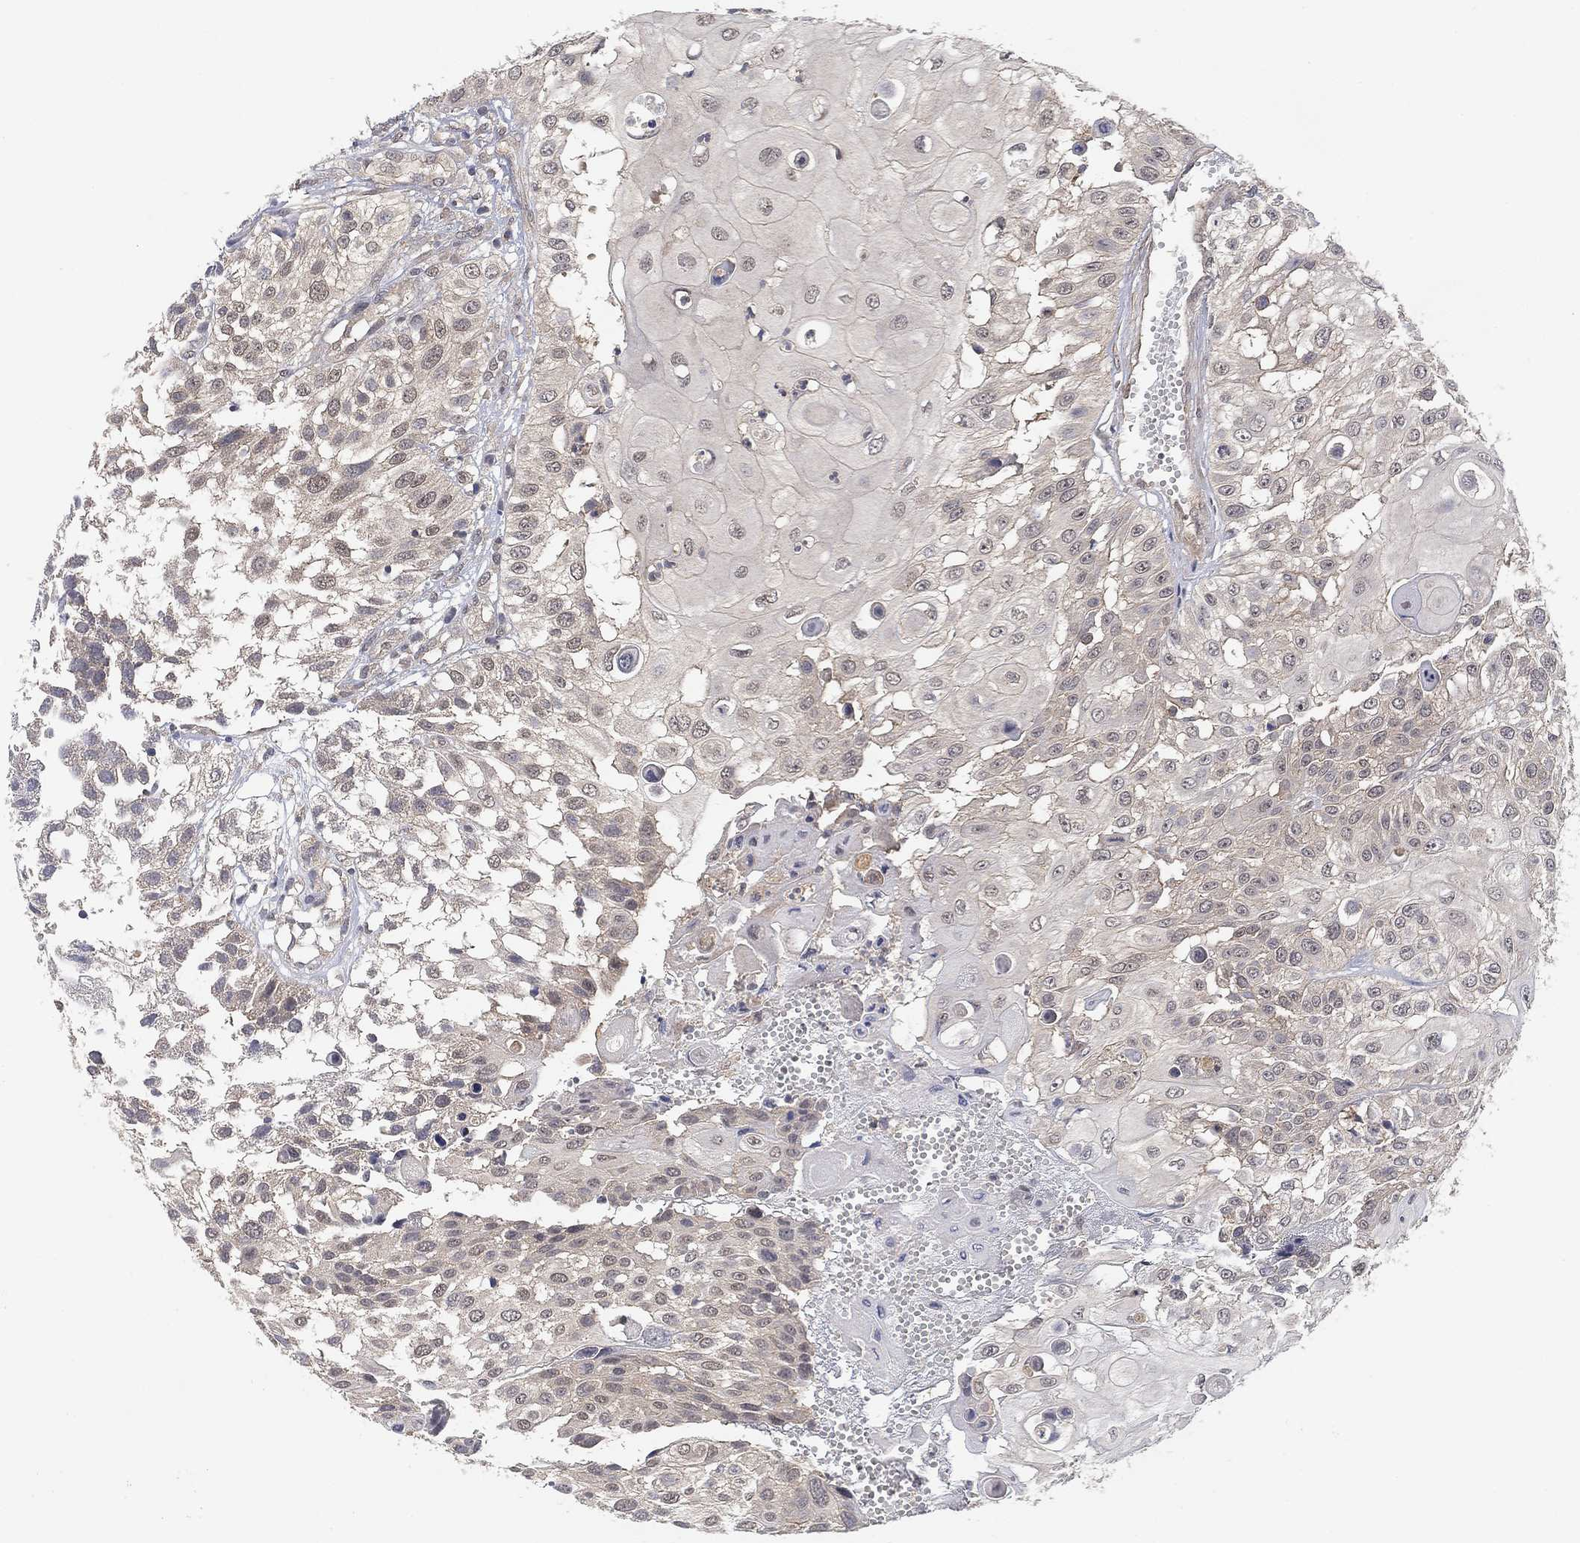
{"staining": {"intensity": "negative", "quantity": "none", "location": "none"}, "tissue": "urothelial cancer", "cell_type": "Tumor cells", "image_type": "cancer", "snomed": [{"axis": "morphology", "description": "Urothelial carcinoma, High grade"}, {"axis": "topography", "description": "Urinary bladder"}], "caption": "High power microscopy image of an immunohistochemistry photomicrograph of urothelial cancer, revealing no significant staining in tumor cells. (Immunohistochemistry (ihc), brightfield microscopy, high magnification).", "gene": "CCDC43", "patient": {"sex": "female", "age": 79}}